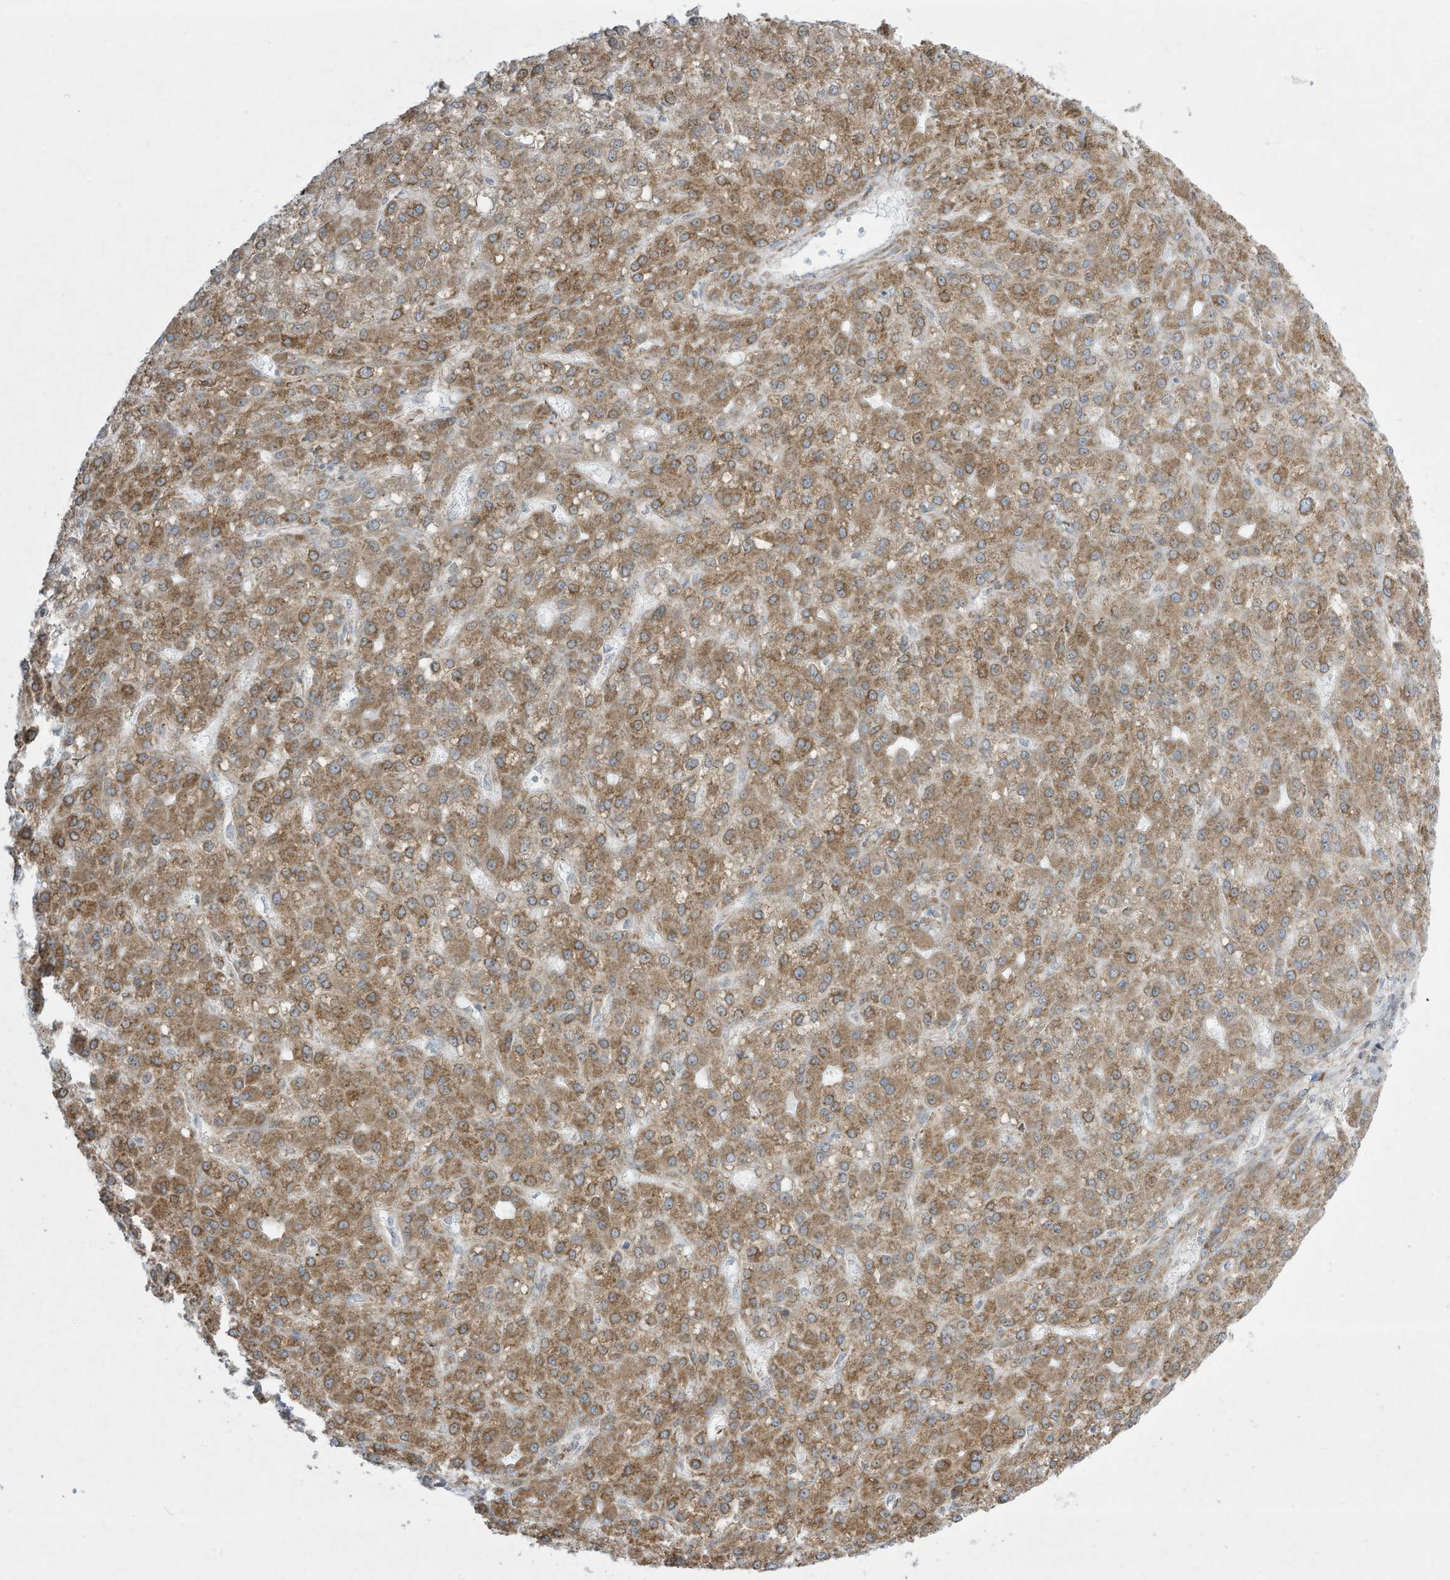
{"staining": {"intensity": "moderate", "quantity": ">75%", "location": "cytoplasmic/membranous"}, "tissue": "liver cancer", "cell_type": "Tumor cells", "image_type": "cancer", "snomed": [{"axis": "morphology", "description": "Carcinoma, Hepatocellular, NOS"}, {"axis": "topography", "description": "Liver"}], "caption": "Tumor cells reveal moderate cytoplasmic/membranous staining in about >75% of cells in liver hepatocellular carcinoma.", "gene": "PTK6", "patient": {"sex": "male", "age": 67}}